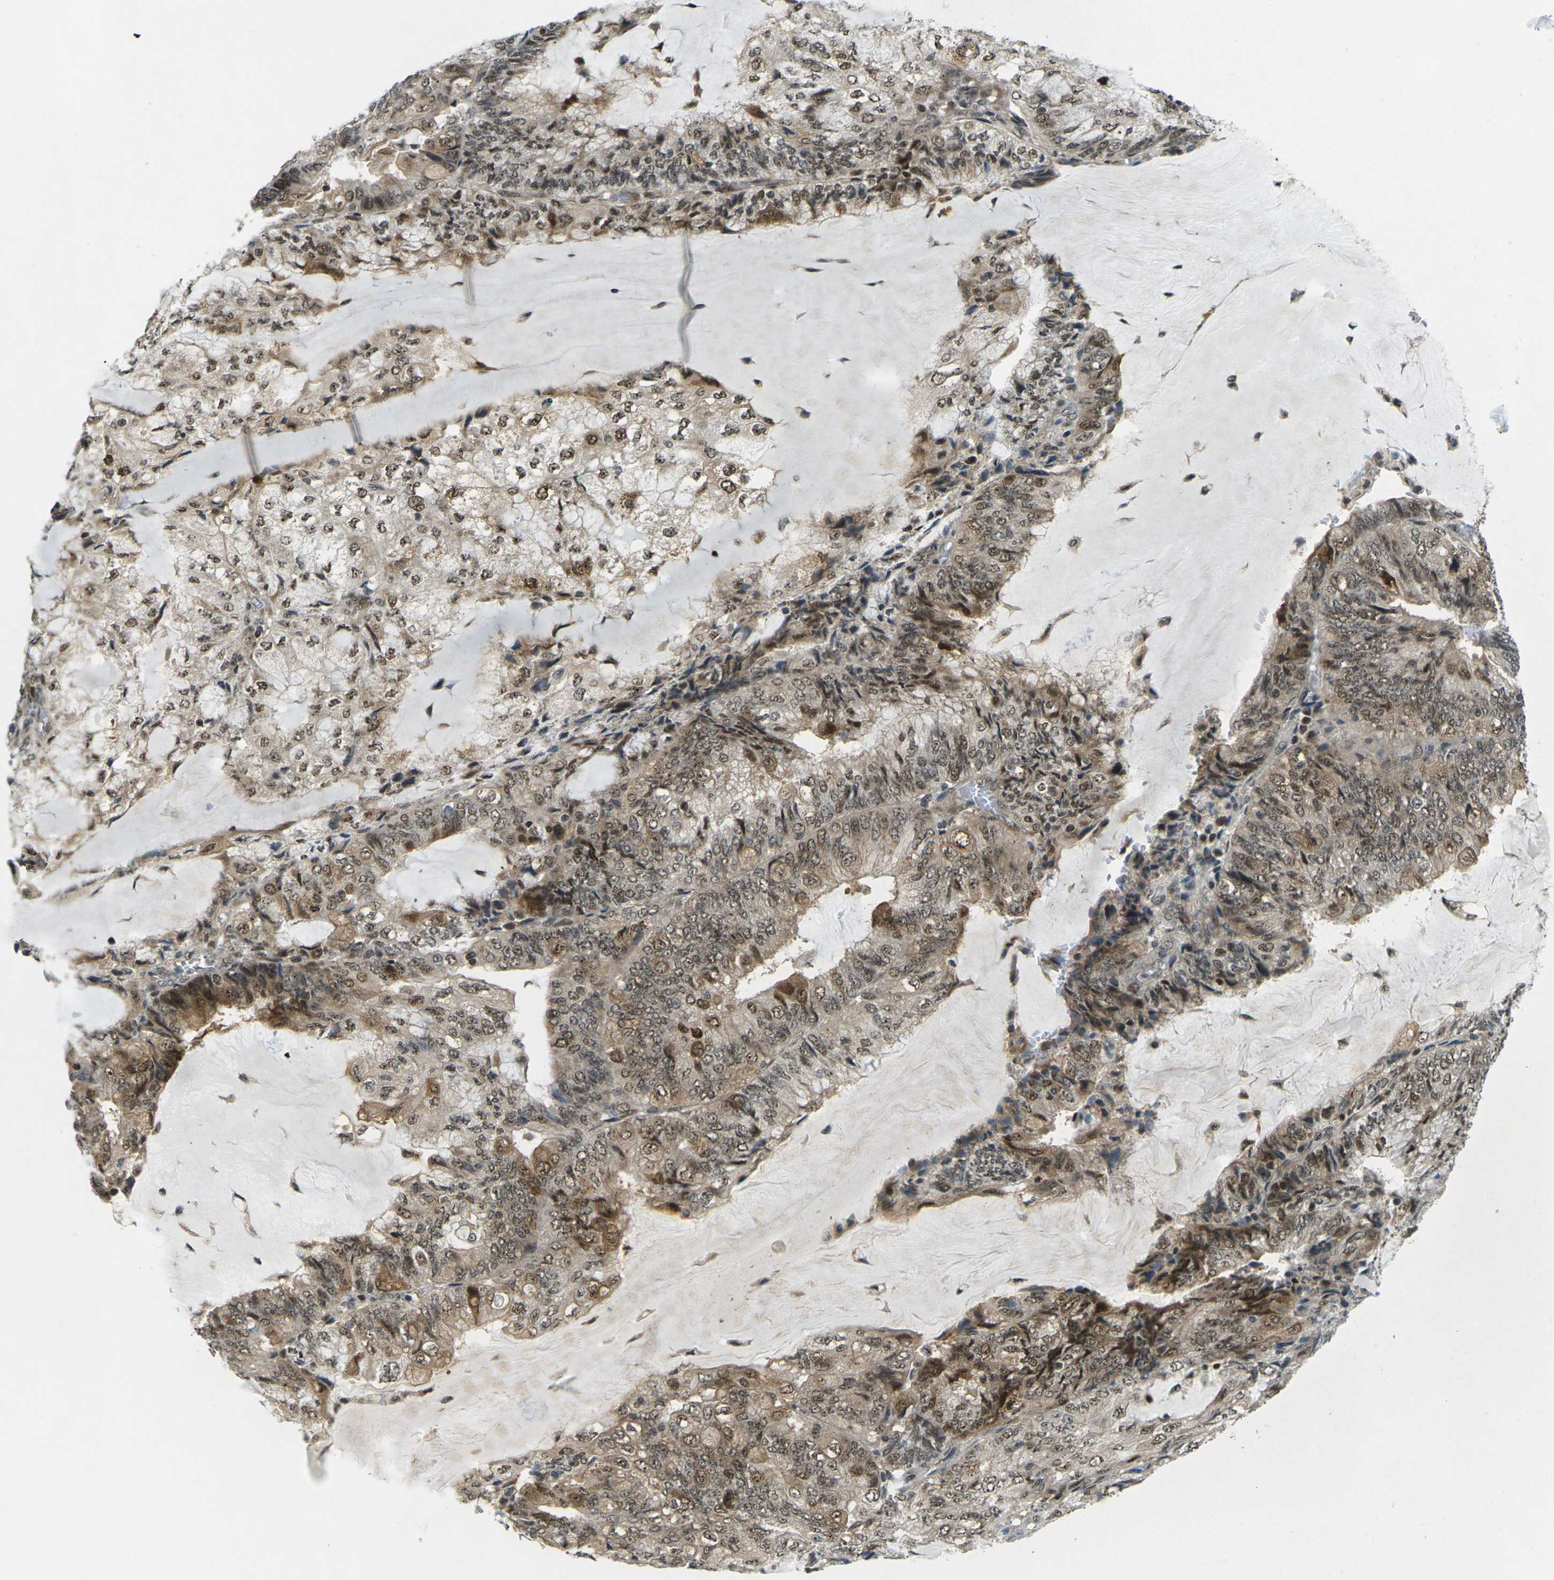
{"staining": {"intensity": "moderate", "quantity": ">75%", "location": "cytoplasmic/membranous,nuclear"}, "tissue": "endometrial cancer", "cell_type": "Tumor cells", "image_type": "cancer", "snomed": [{"axis": "morphology", "description": "Adenocarcinoma, NOS"}, {"axis": "topography", "description": "Endometrium"}], "caption": "Endometrial cancer stained with immunohistochemistry (IHC) displays moderate cytoplasmic/membranous and nuclear expression in approximately >75% of tumor cells.", "gene": "UBE2S", "patient": {"sex": "female", "age": 81}}